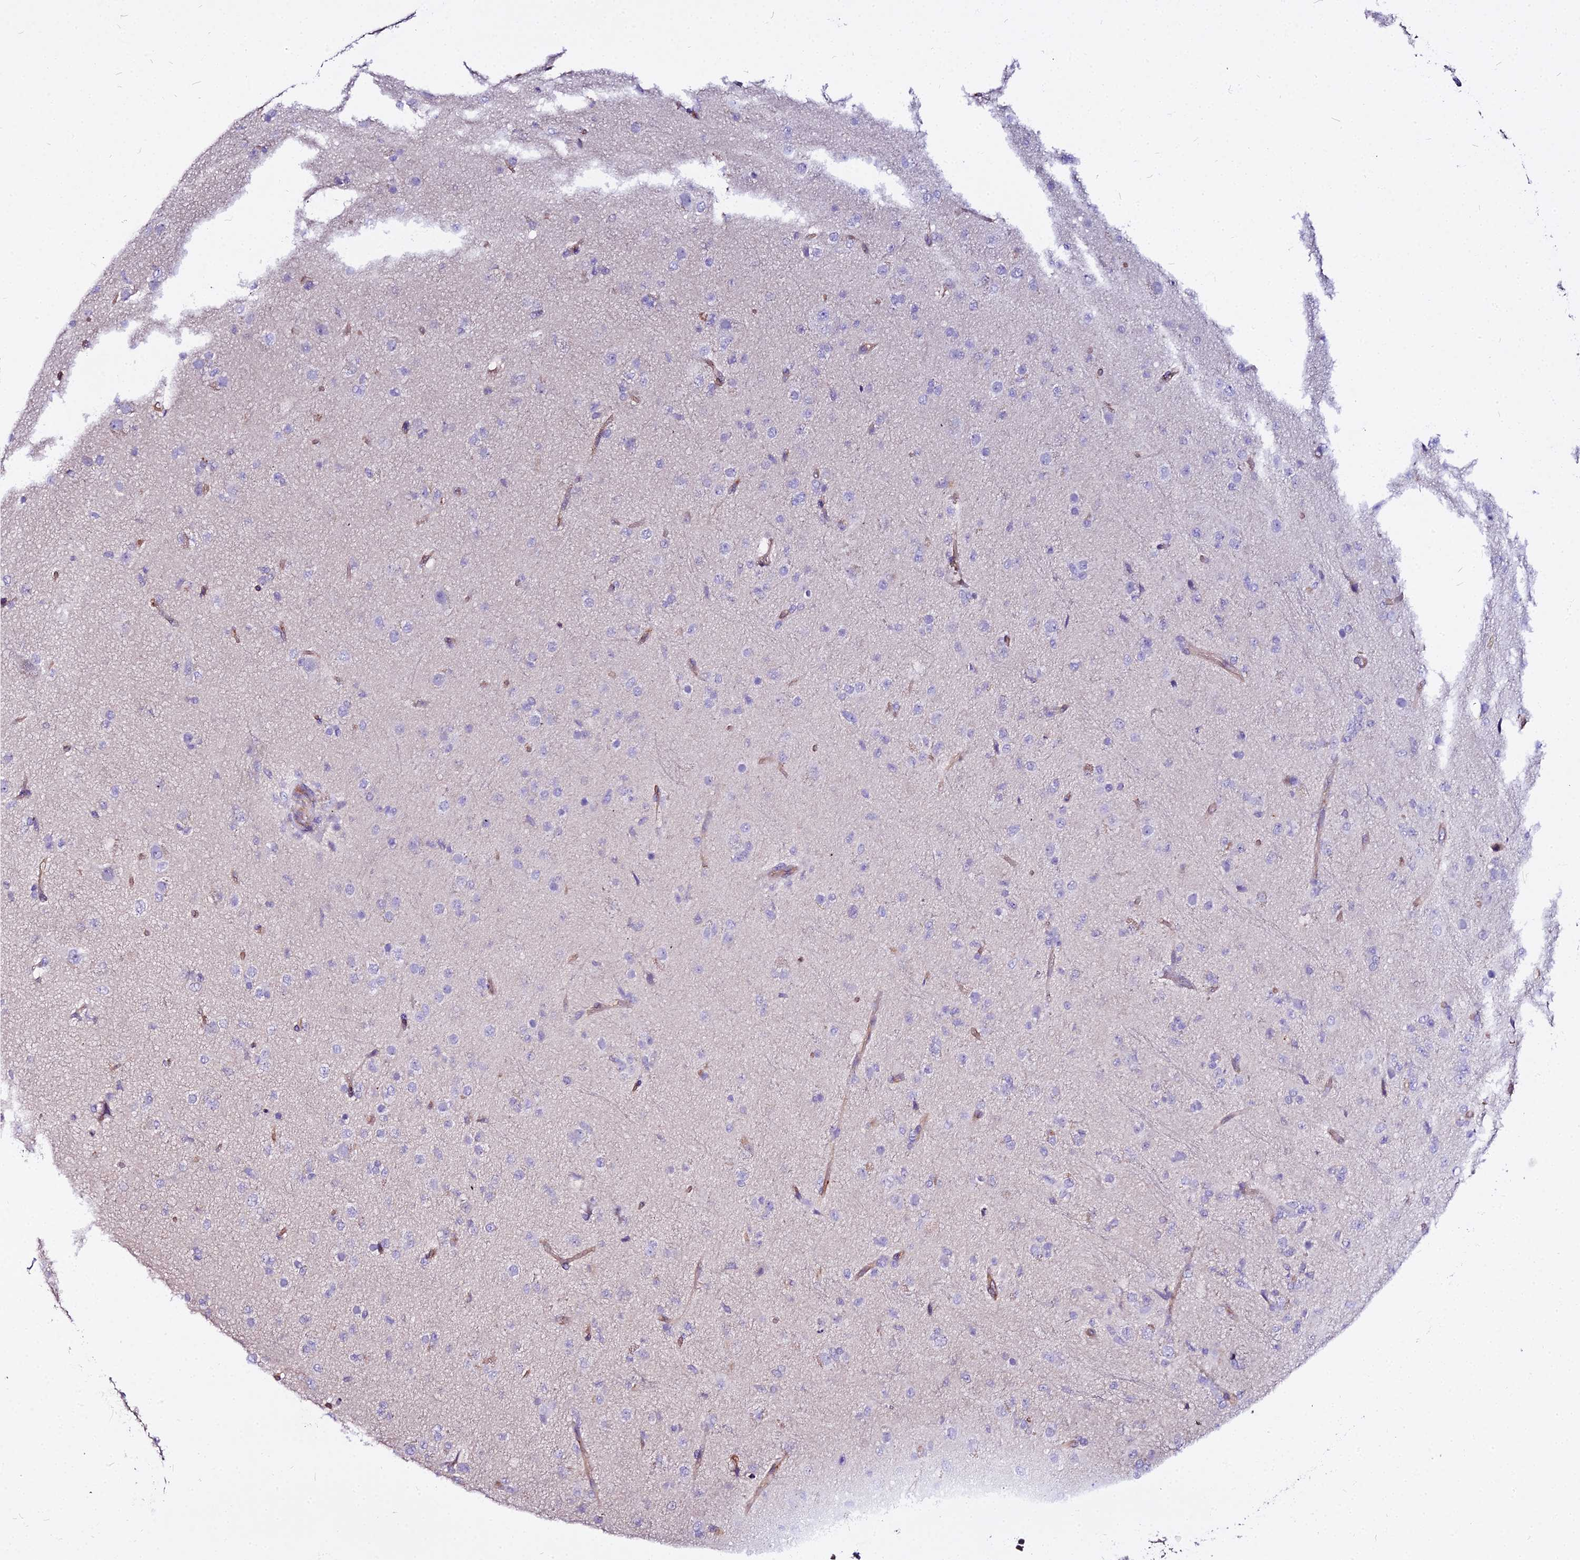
{"staining": {"intensity": "negative", "quantity": "none", "location": "none"}, "tissue": "glioma", "cell_type": "Tumor cells", "image_type": "cancer", "snomed": [{"axis": "morphology", "description": "Glioma, malignant, Low grade"}, {"axis": "topography", "description": "Brain"}], "caption": "There is no significant expression in tumor cells of malignant glioma (low-grade).", "gene": "GLYAT", "patient": {"sex": "male", "age": 65}}